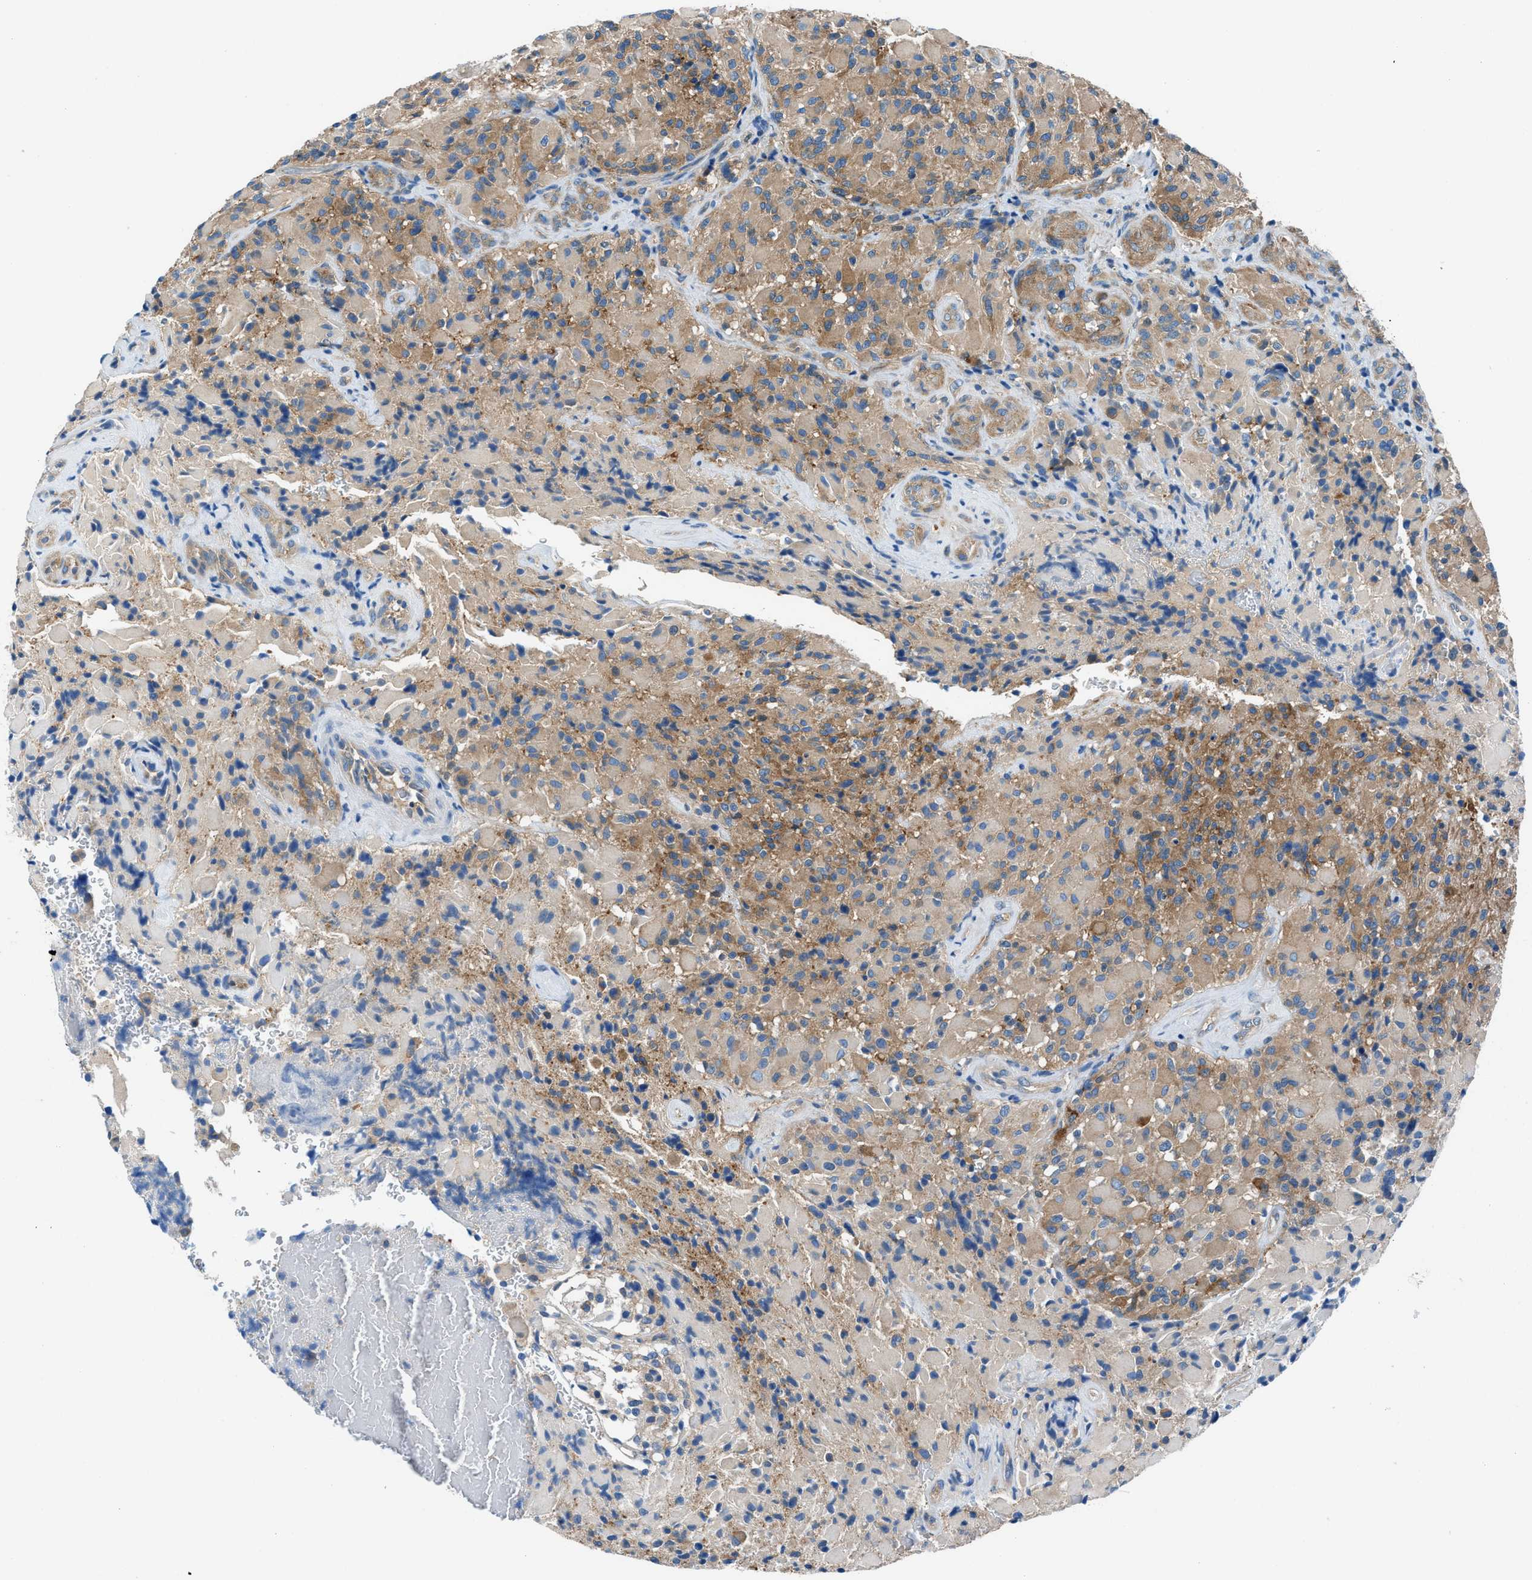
{"staining": {"intensity": "moderate", "quantity": "25%-75%", "location": "cytoplasmic/membranous"}, "tissue": "glioma", "cell_type": "Tumor cells", "image_type": "cancer", "snomed": [{"axis": "morphology", "description": "Glioma, malignant, High grade"}, {"axis": "topography", "description": "Brain"}], "caption": "The histopathology image demonstrates staining of malignant glioma (high-grade), revealing moderate cytoplasmic/membranous protein staining (brown color) within tumor cells.", "gene": "SARS1", "patient": {"sex": "male", "age": 71}}